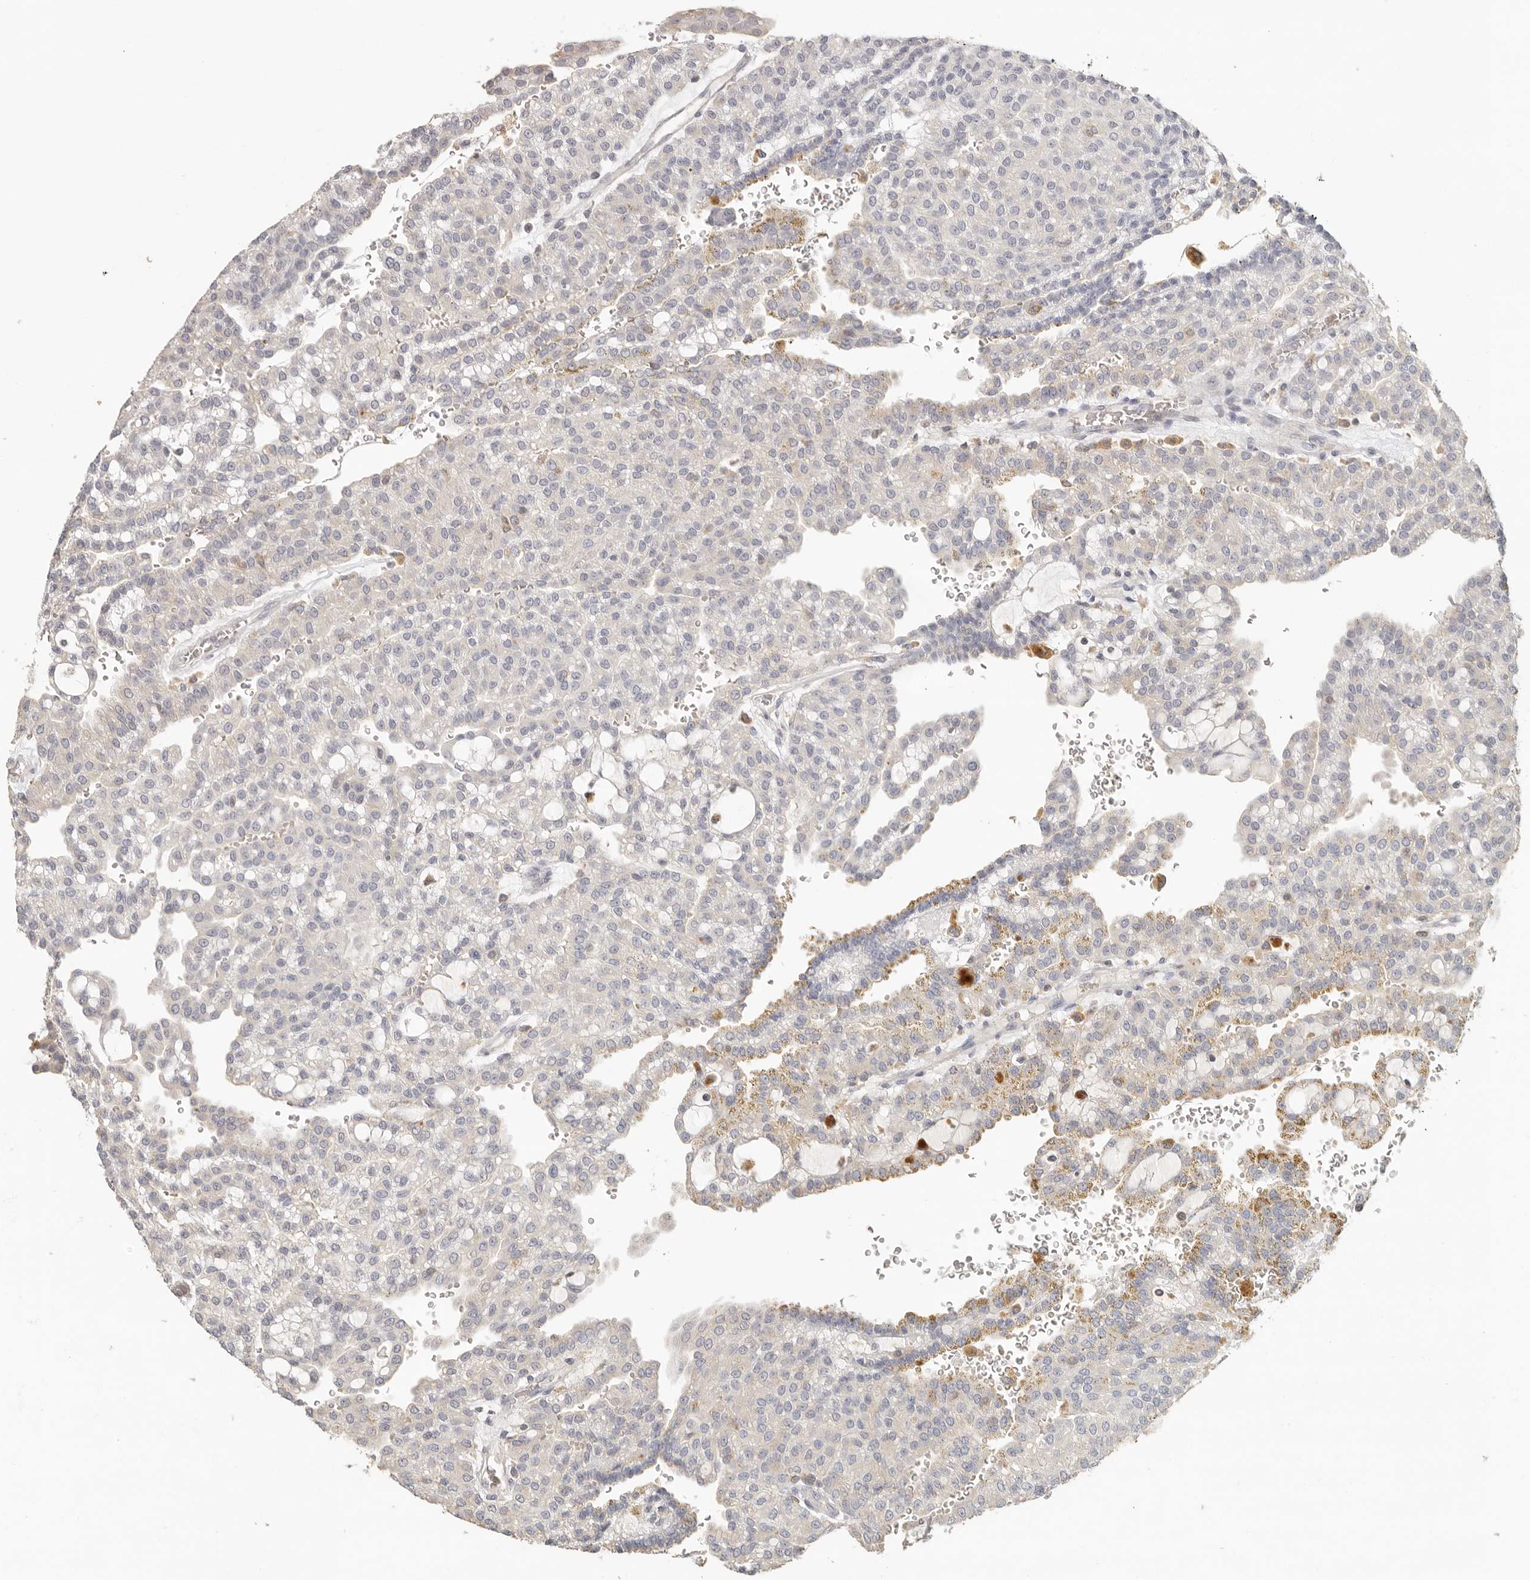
{"staining": {"intensity": "negative", "quantity": "none", "location": "none"}, "tissue": "renal cancer", "cell_type": "Tumor cells", "image_type": "cancer", "snomed": [{"axis": "morphology", "description": "Adenocarcinoma, NOS"}, {"axis": "topography", "description": "Kidney"}], "caption": "A micrograph of human renal adenocarcinoma is negative for staining in tumor cells.", "gene": "CSK", "patient": {"sex": "male", "age": 63}}